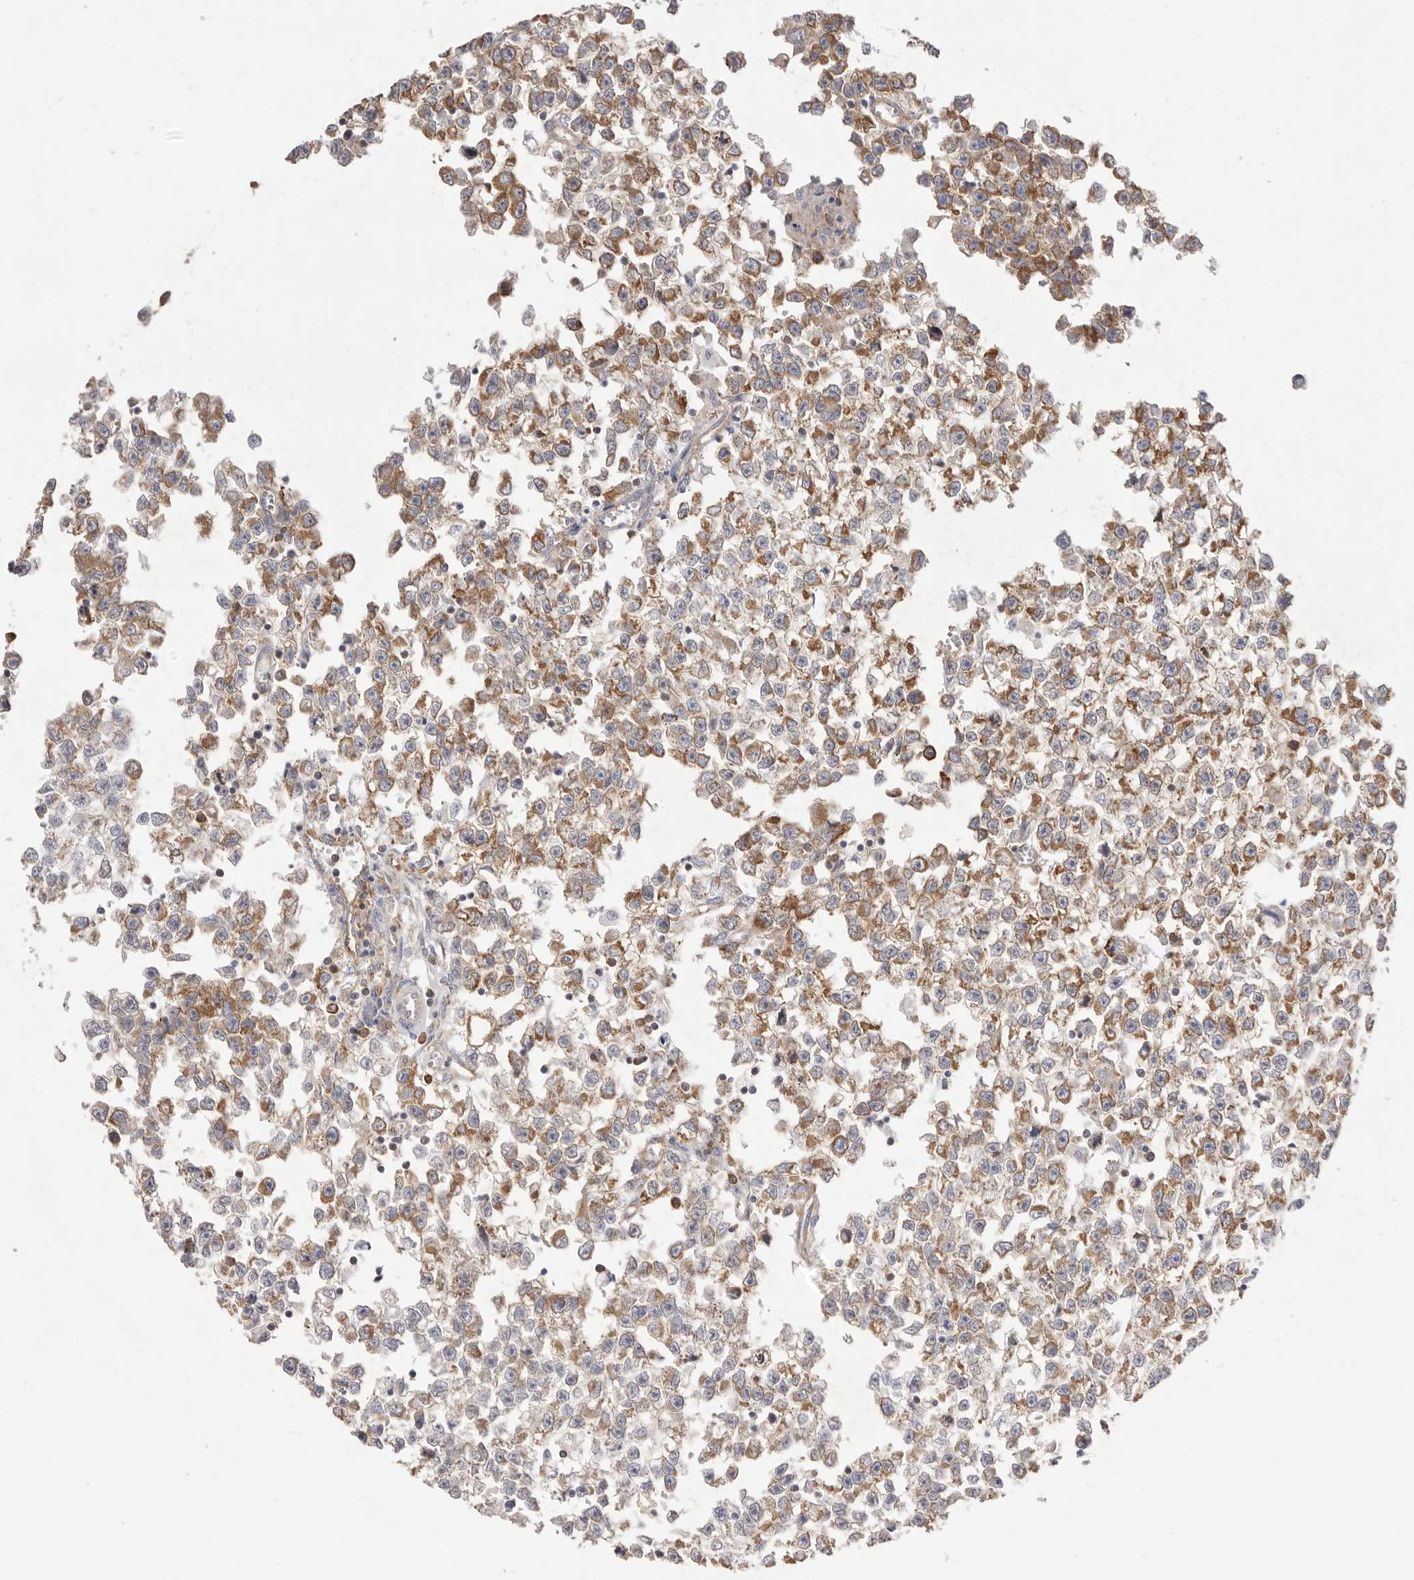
{"staining": {"intensity": "moderate", "quantity": ">75%", "location": "cytoplasmic/membranous"}, "tissue": "testis cancer", "cell_type": "Tumor cells", "image_type": "cancer", "snomed": [{"axis": "morphology", "description": "Seminoma, NOS"}, {"axis": "morphology", "description": "Carcinoma, Embryonal, NOS"}, {"axis": "topography", "description": "Testis"}], "caption": "Protein positivity by IHC displays moderate cytoplasmic/membranous staining in about >75% of tumor cells in testis cancer (embryonal carcinoma).", "gene": "SERBP1", "patient": {"sex": "male", "age": 51}}